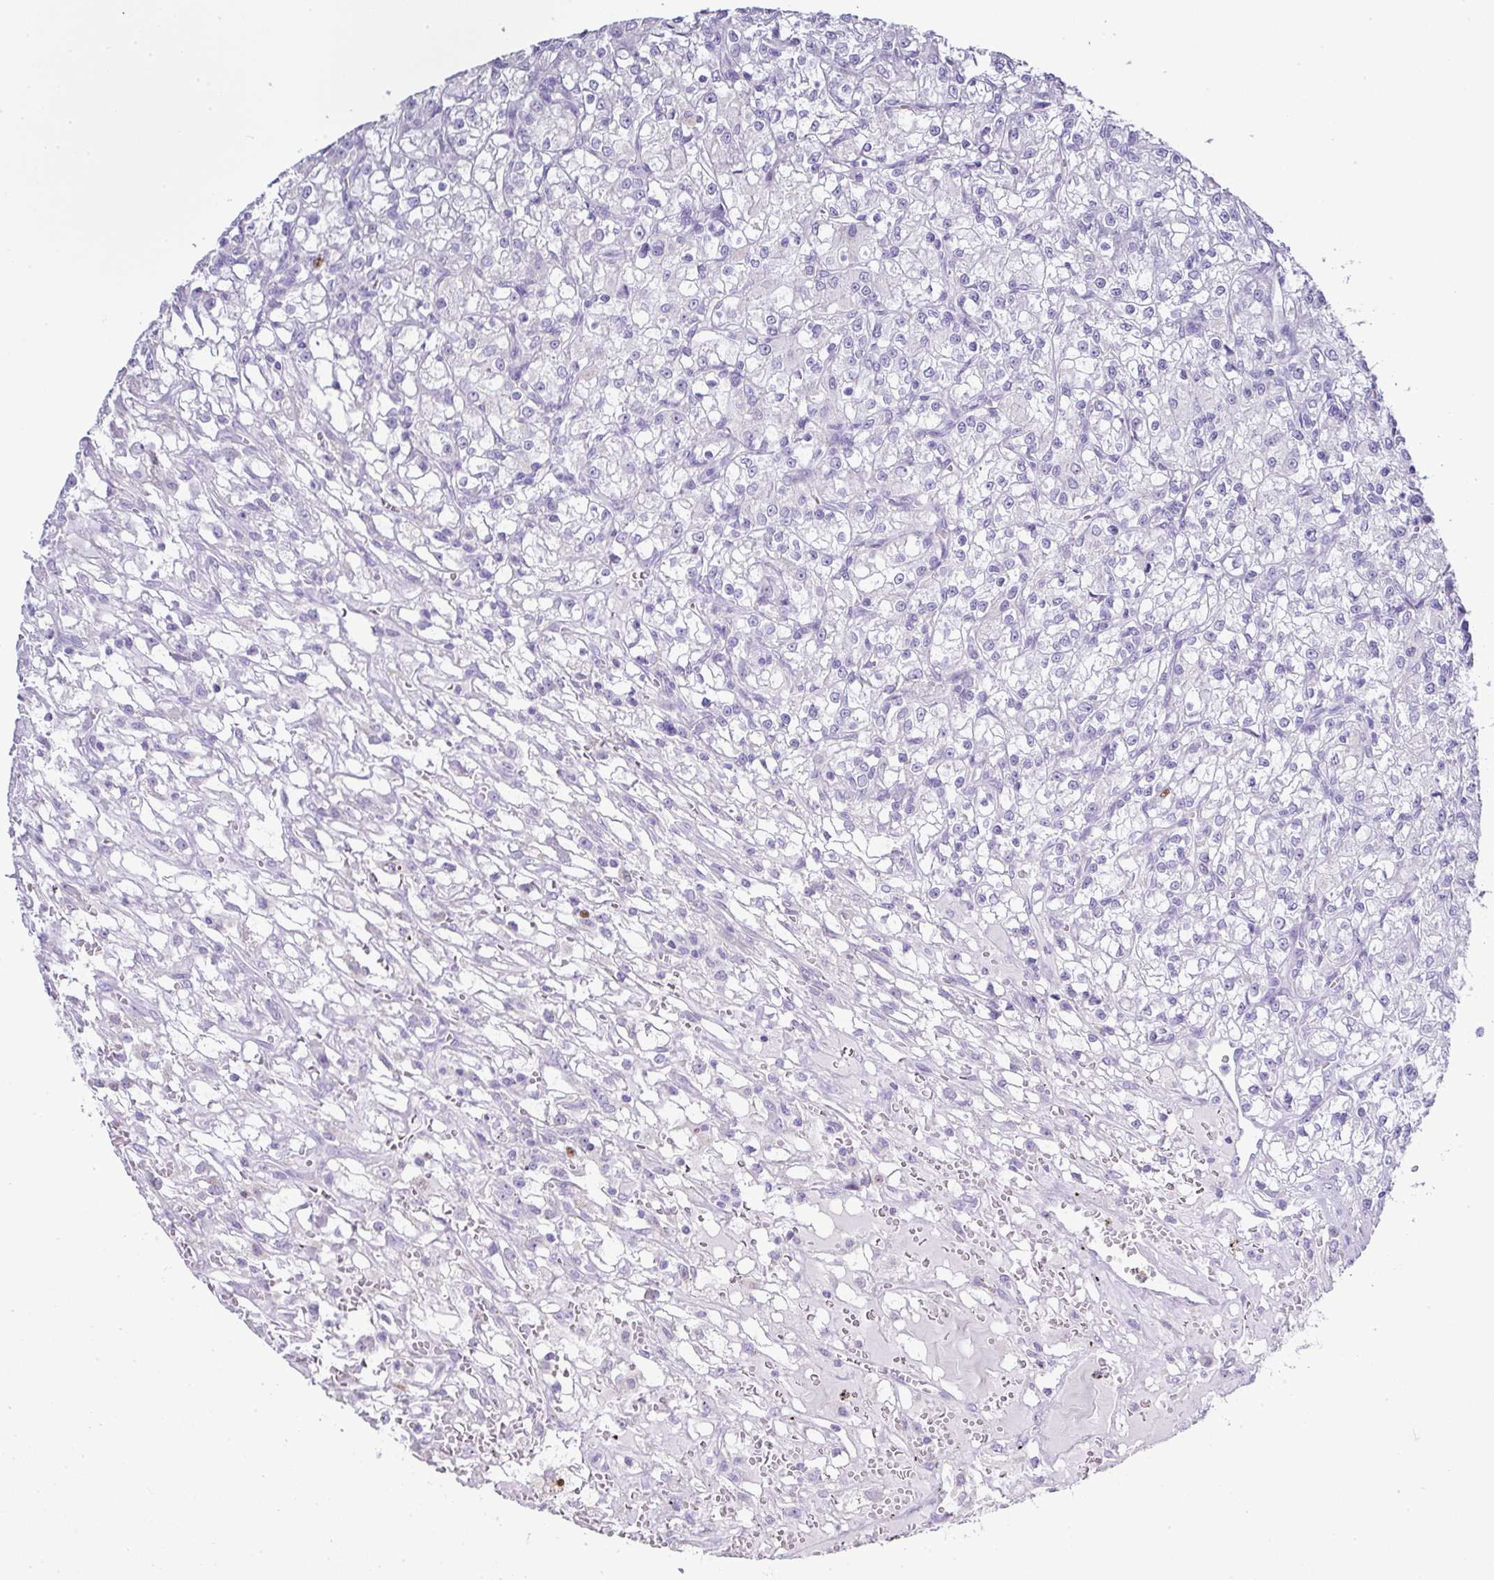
{"staining": {"intensity": "negative", "quantity": "none", "location": "none"}, "tissue": "renal cancer", "cell_type": "Tumor cells", "image_type": "cancer", "snomed": [{"axis": "morphology", "description": "Adenocarcinoma, NOS"}, {"axis": "topography", "description": "Kidney"}], "caption": "This is an immunohistochemistry (IHC) histopathology image of human renal cancer. There is no expression in tumor cells.", "gene": "BCL11A", "patient": {"sex": "female", "age": 59}}